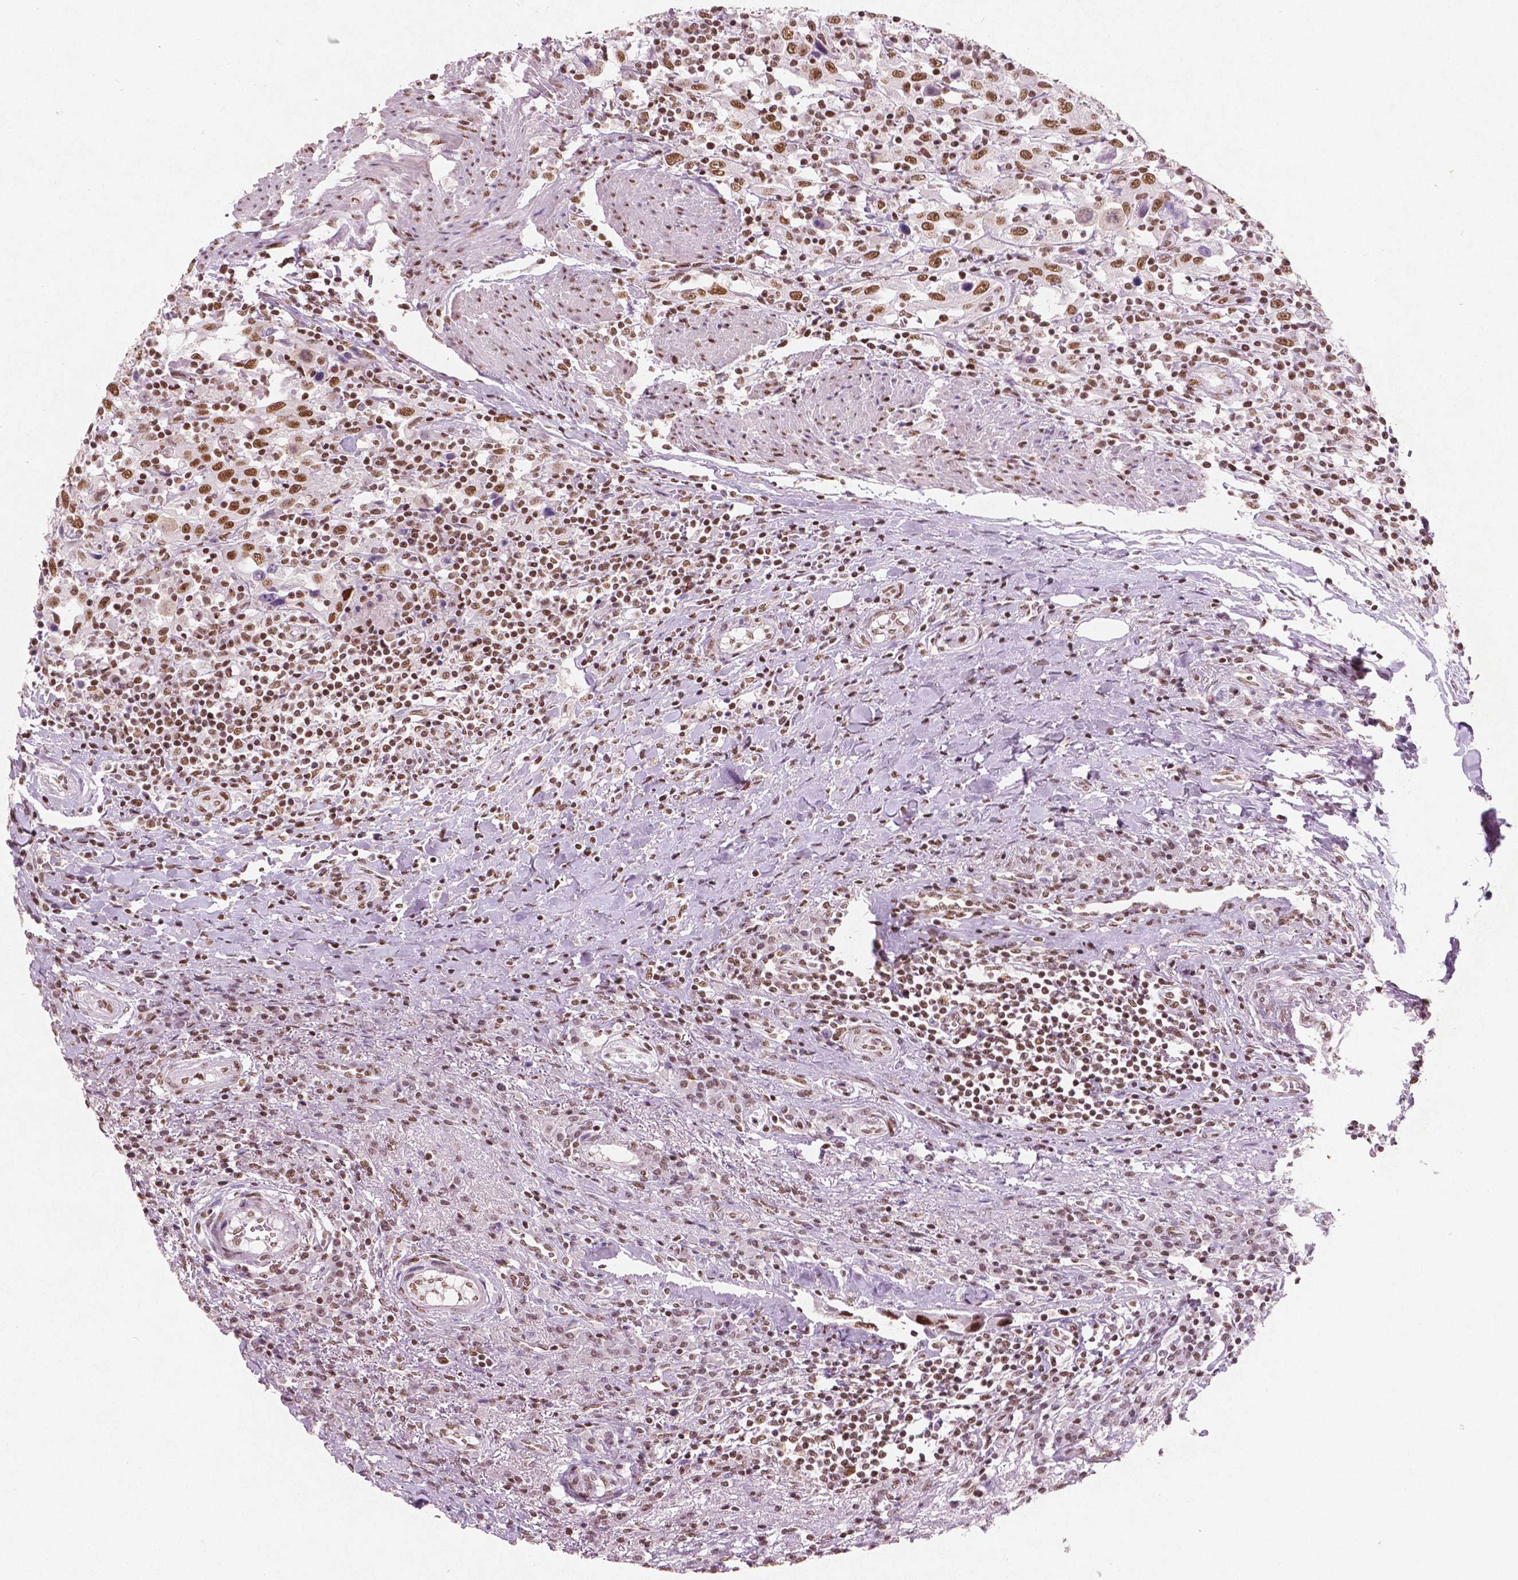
{"staining": {"intensity": "moderate", "quantity": ">75%", "location": "nuclear"}, "tissue": "urothelial cancer", "cell_type": "Tumor cells", "image_type": "cancer", "snomed": [{"axis": "morphology", "description": "Urothelial carcinoma, High grade"}, {"axis": "topography", "description": "Urinary bladder"}], "caption": "Tumor cells reveal medium levels of moderate nuclear positivity in approximately >75% of cells in human urothelial cancer.", "gene": "BRD4", "patient": {"sex": "male", "age": 61}}